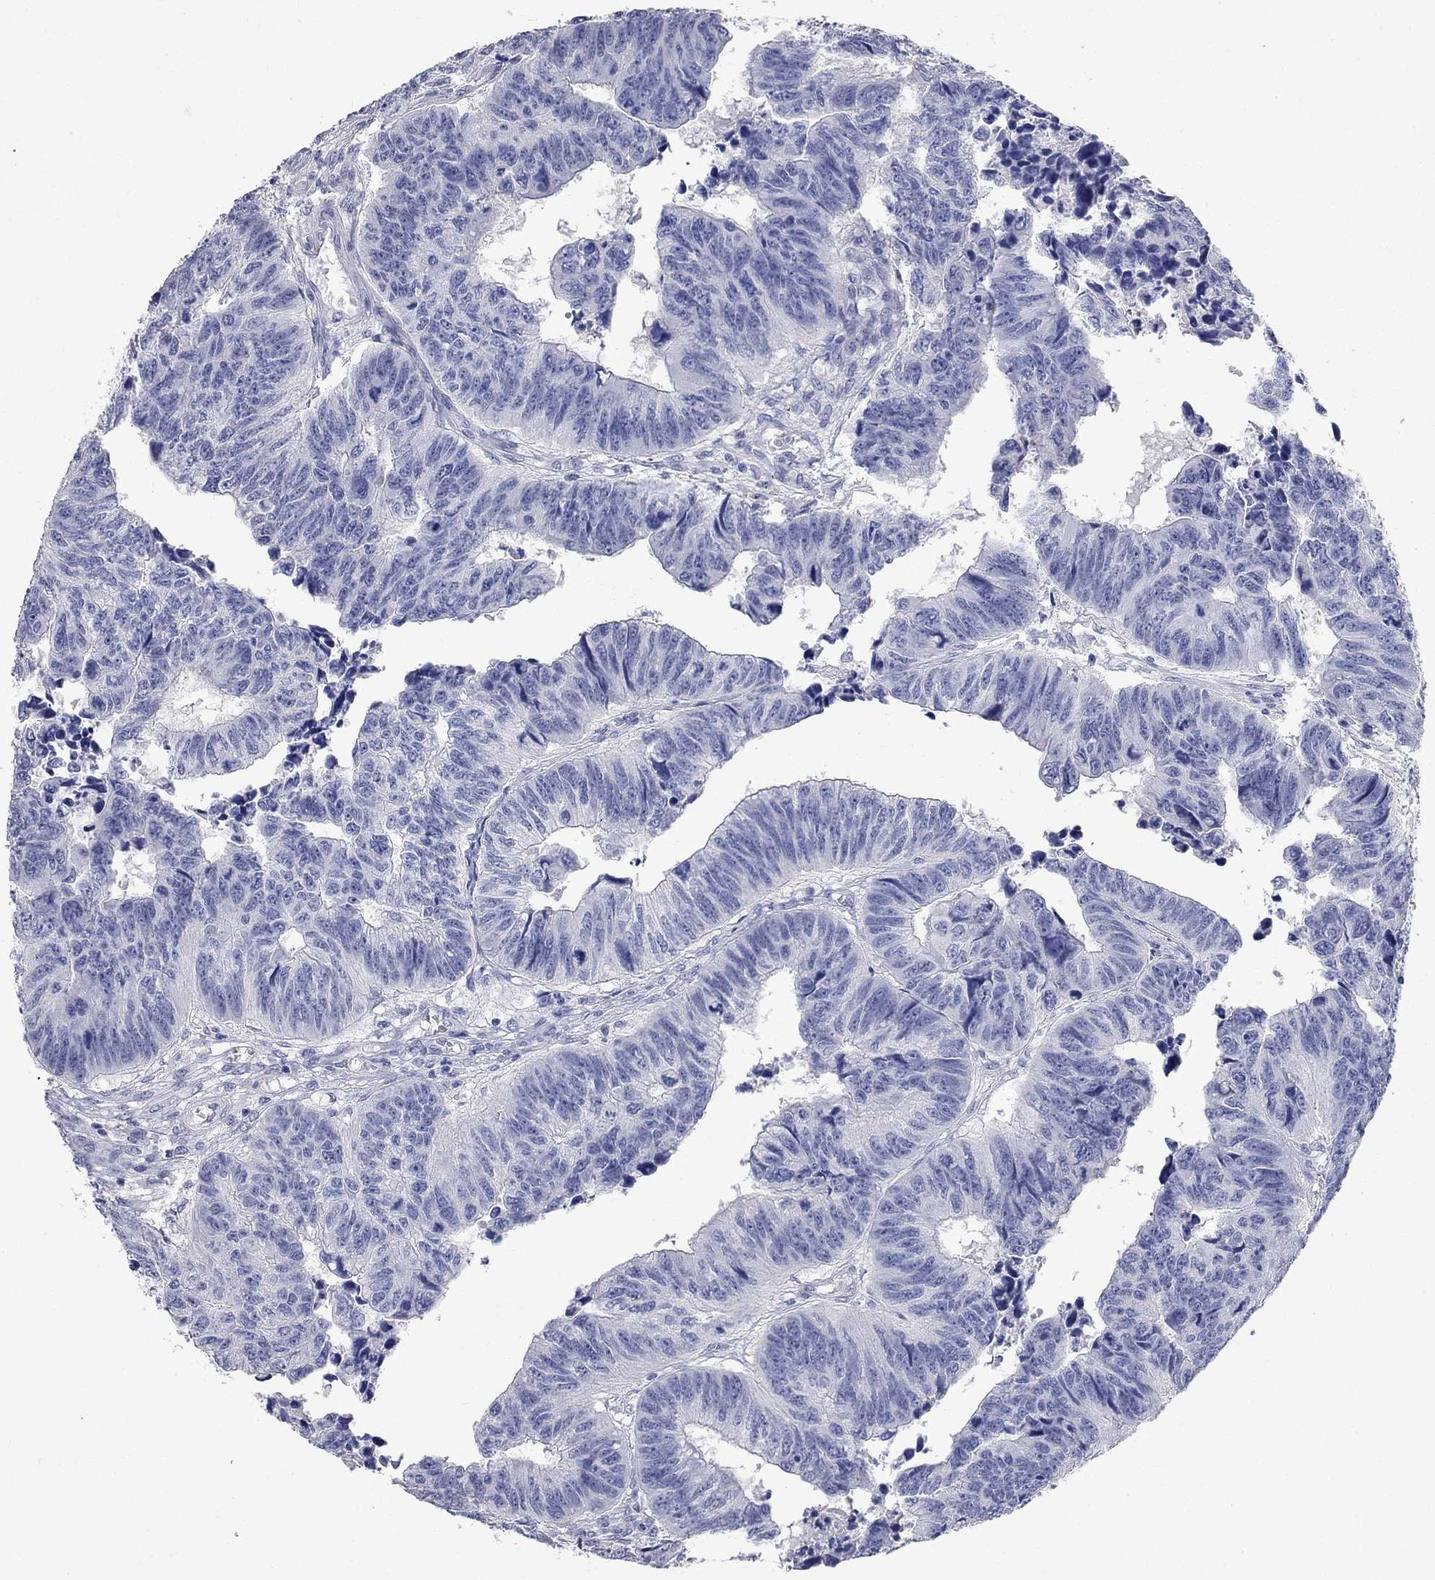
{"staining": {"intensity": "negative", "quantity": "none", "location": "none"}, "tissue": "colorectal cancer", "cell_type": "Tumor cells", "image_type": "cancer", "snomed": [{"axis": "morphology", "description": "Adenocarcinoma, NOS"}, {"axis": "topography", "description": "Rectum"}], "caption": "Photomicrograph shows no protein expression in tumor cells of adenocarcinoma (colorectal) tissue.", "gene": "BPIFB1", "patient": {"sex": "female", "age": 85}}